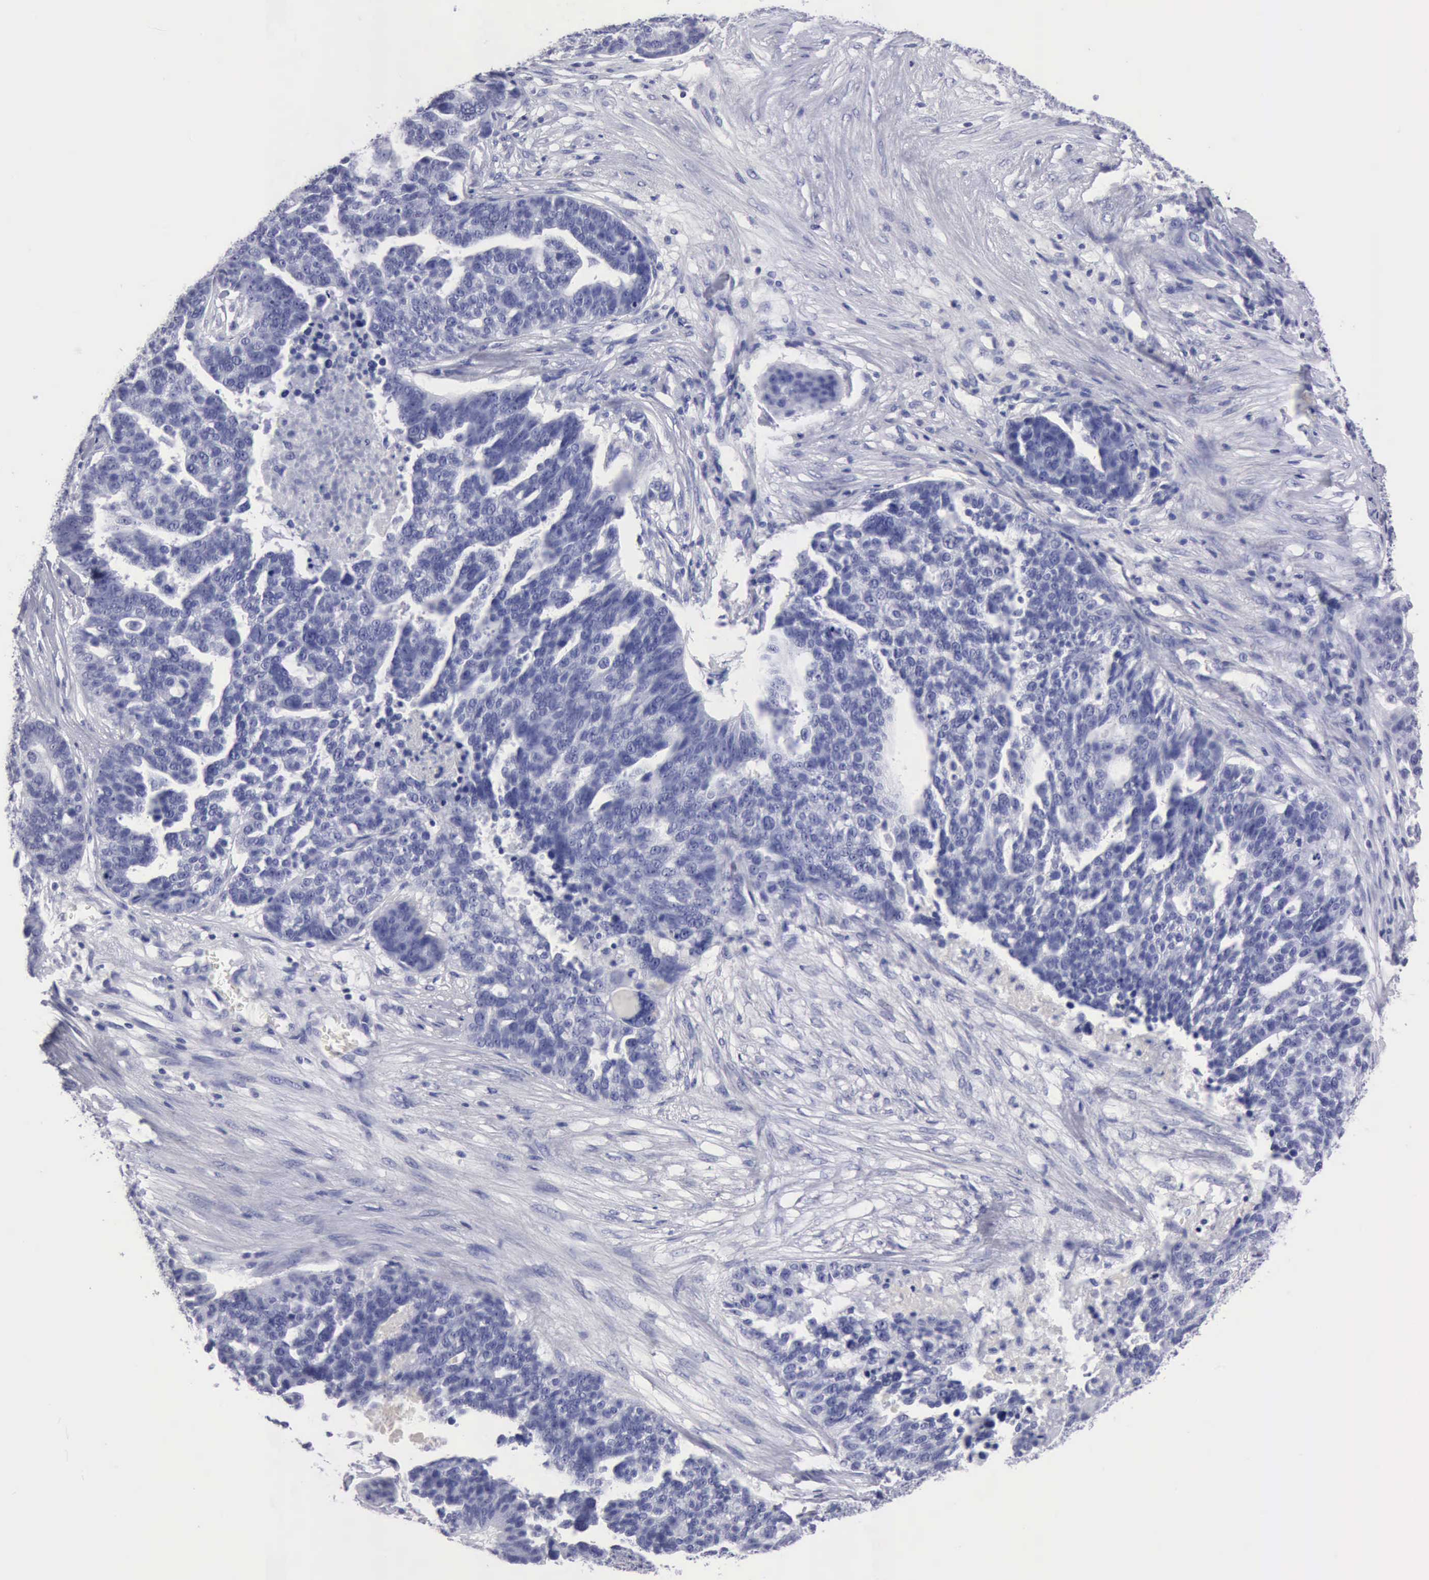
{"staining": {"intensity": "negative", "quantity": "none", "location": "none"}, "tissue": "ovarian cancer", "cell_type": "Tumor cells", "image_type": "cancer", "snomed": [{"axis": "morphology", "description": "Cystadenocarcinoma, serous, NOS"}, {"axis": "topography", "description": "Ovary"}], "caption": "Tumor cells are negative for brown protein staining in ovarian cancer.", "gene": "CYP19A1", "patient": {"sex": "female", "age": 59}}